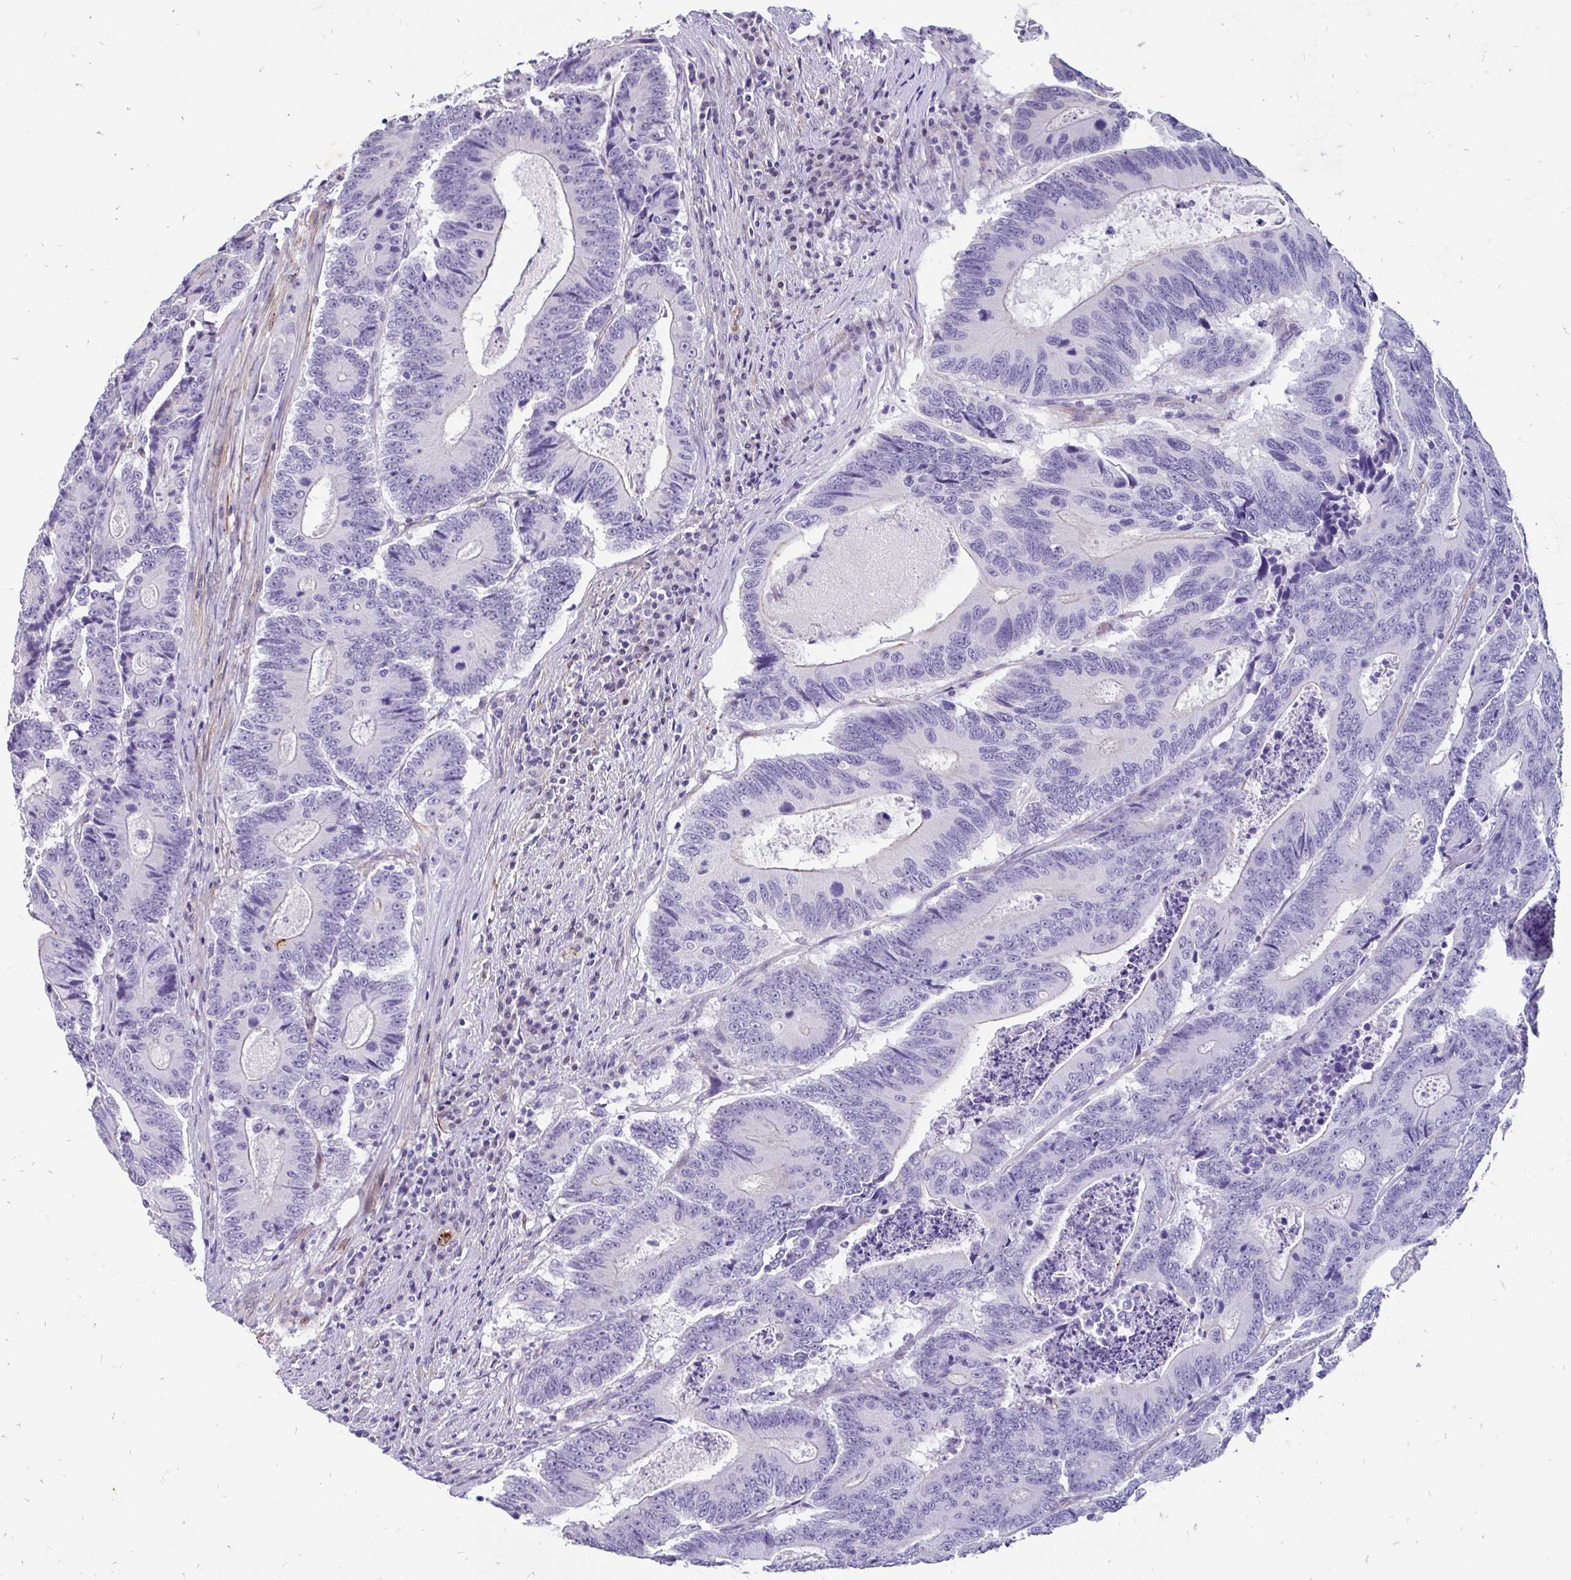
{"staining": {"intensity": "negative", "quantity": "none", "location": "none"}, "tissue": "colorectal cancer", "cell_type": "Tumor cells", "image_type": "cancer", "snomed": [{"axis": "morphology", "description": "Adenocarcinoma, NOS"}, {"axis": "topography", "description": "Colon"}], "caption": "Protein analysis of colorectal cancer (adenocarcinoma) exhibits no significant expression in tumor cells.", "gene": "EML5", "patient": {"sex": "male", "age": 83}}